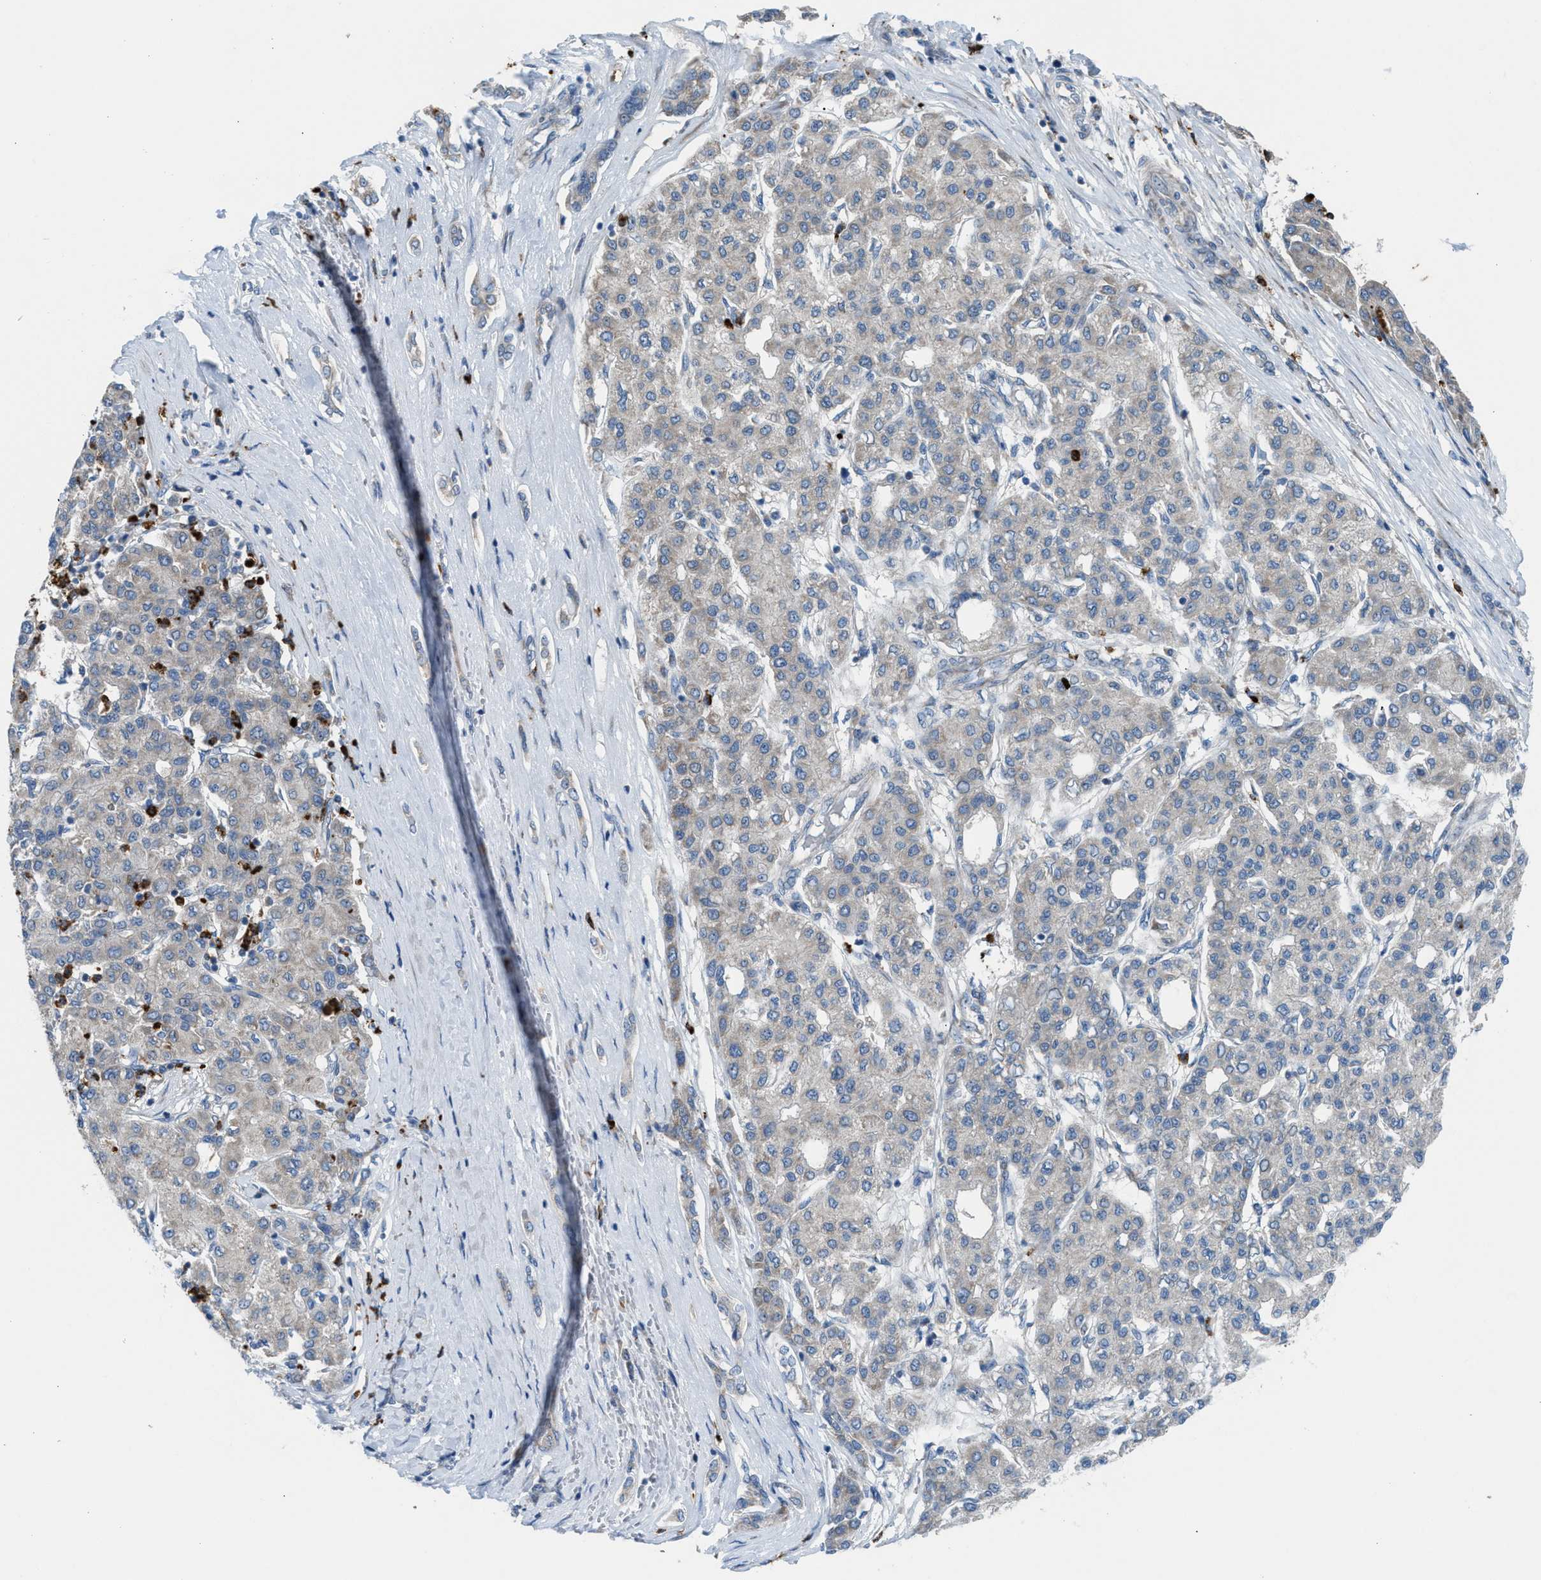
{"staining": {"intensity": "weak", "quantity": "<25%", "location": "cytoplasmic/membranous"}, "tissue": "liver cancer", "cell_type": "Tumor cells", "image_type": "cancer", "snomed": [{"axis": "morphology", "description": "Carcinoma, Hepatocellular, NOS"}, {"axis": "topography", "description": "Liver"}], "caption": "IHC of human liver hepatocellular carcinoma reveals no positivity in tumor cells.", "gene": "TPH1", "patient": {"sex": "male", "age": 65}}